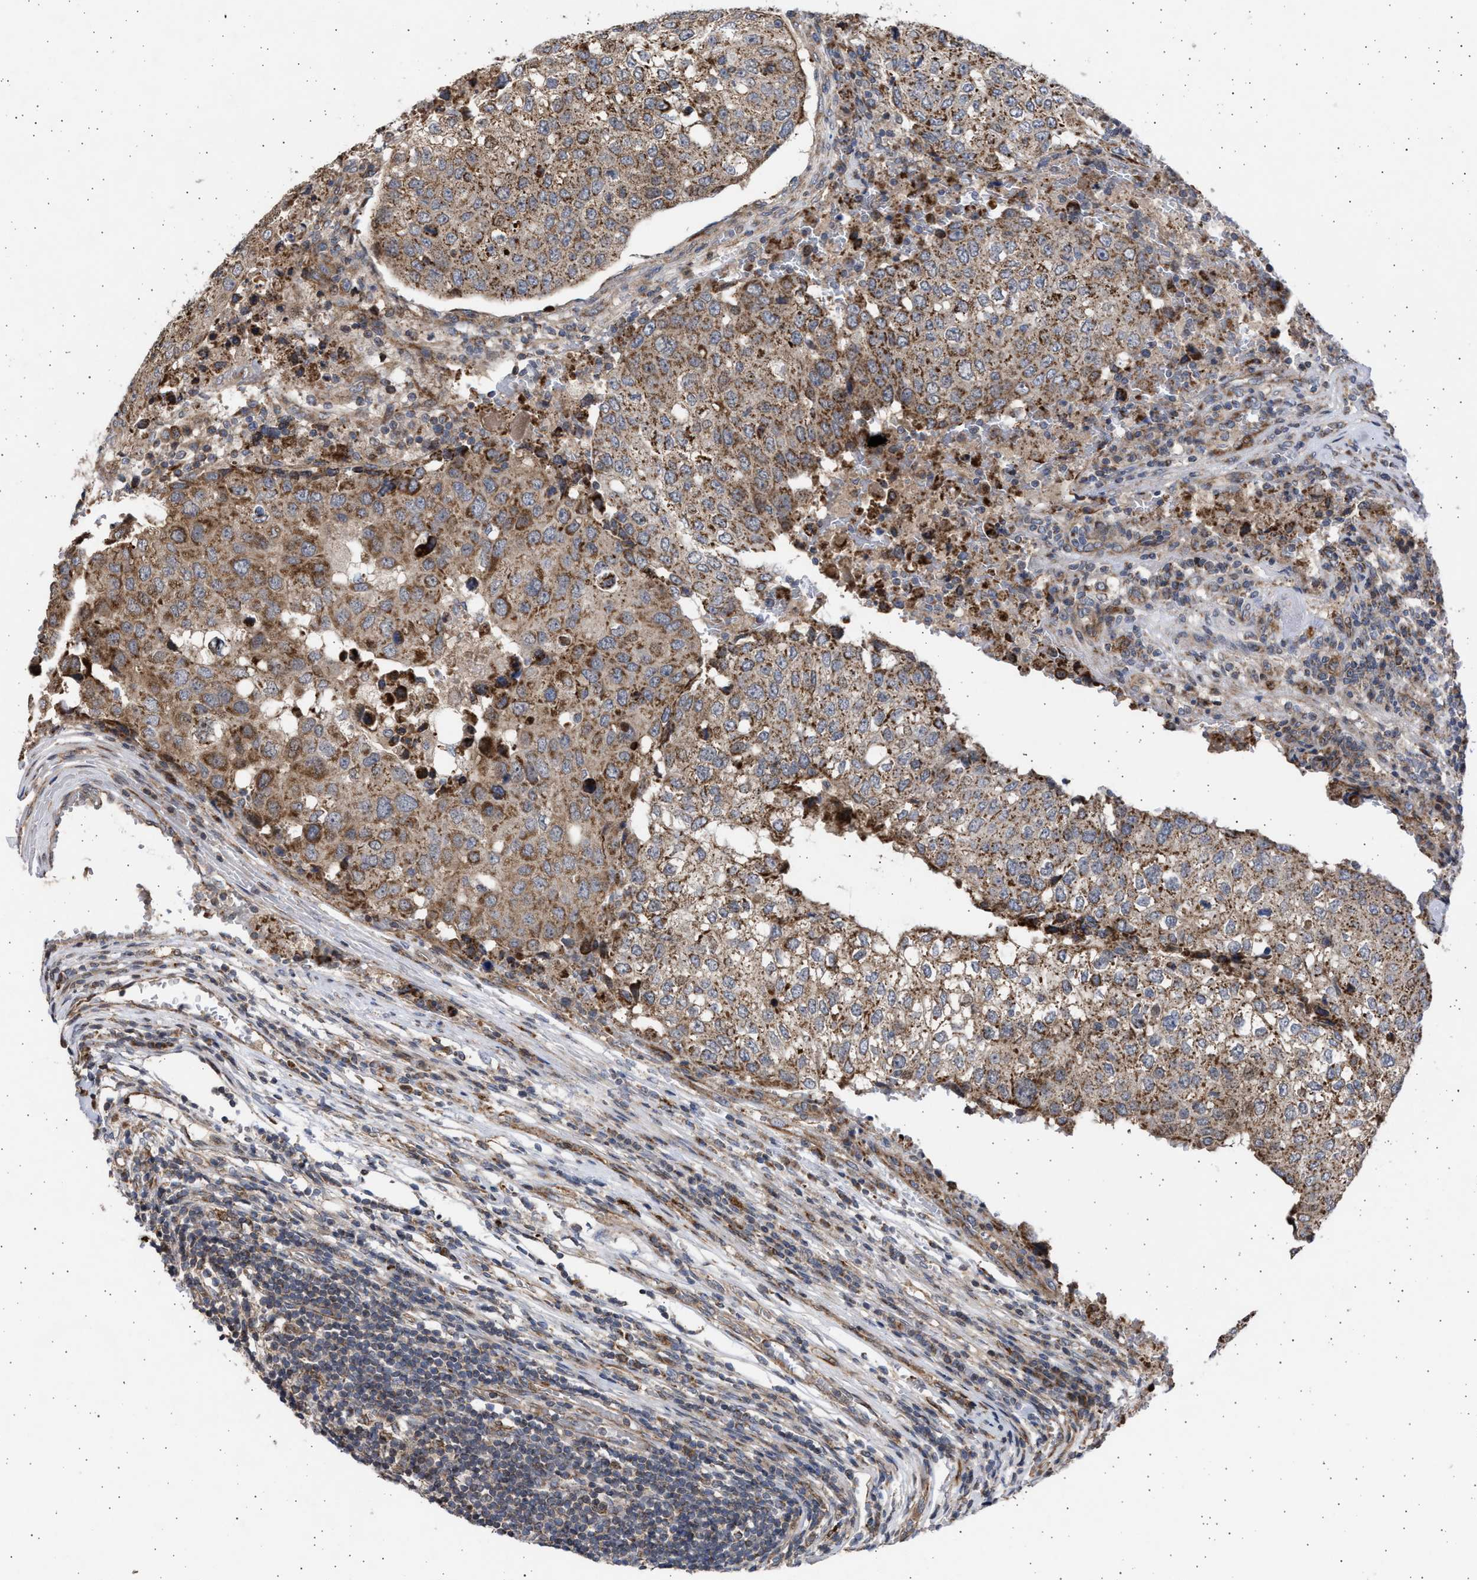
{"staining": {"intensity": "strong", "quantity": ">75%", "location": "cytoplasmic/membranous"}, "tissue": "urothelial cancer", "cell_type": "Tumor cells", "image_type": "cancer", "snomed": [{"axis": "morphology", "description": "Urothelial carcinoma, High grade"}, {"axis": "topography", "description": "Lymph node"}, {"axis": "topography", "description": "Urinary bladder"}], "caption": "An image of human high-grade urothelial carcinoma stained for a protein demonstrates strong cytoplasmic/membranous brown staining in tumor cells.", "gene": "TTC19", "patient": {"sex": "male", "age": 51}}